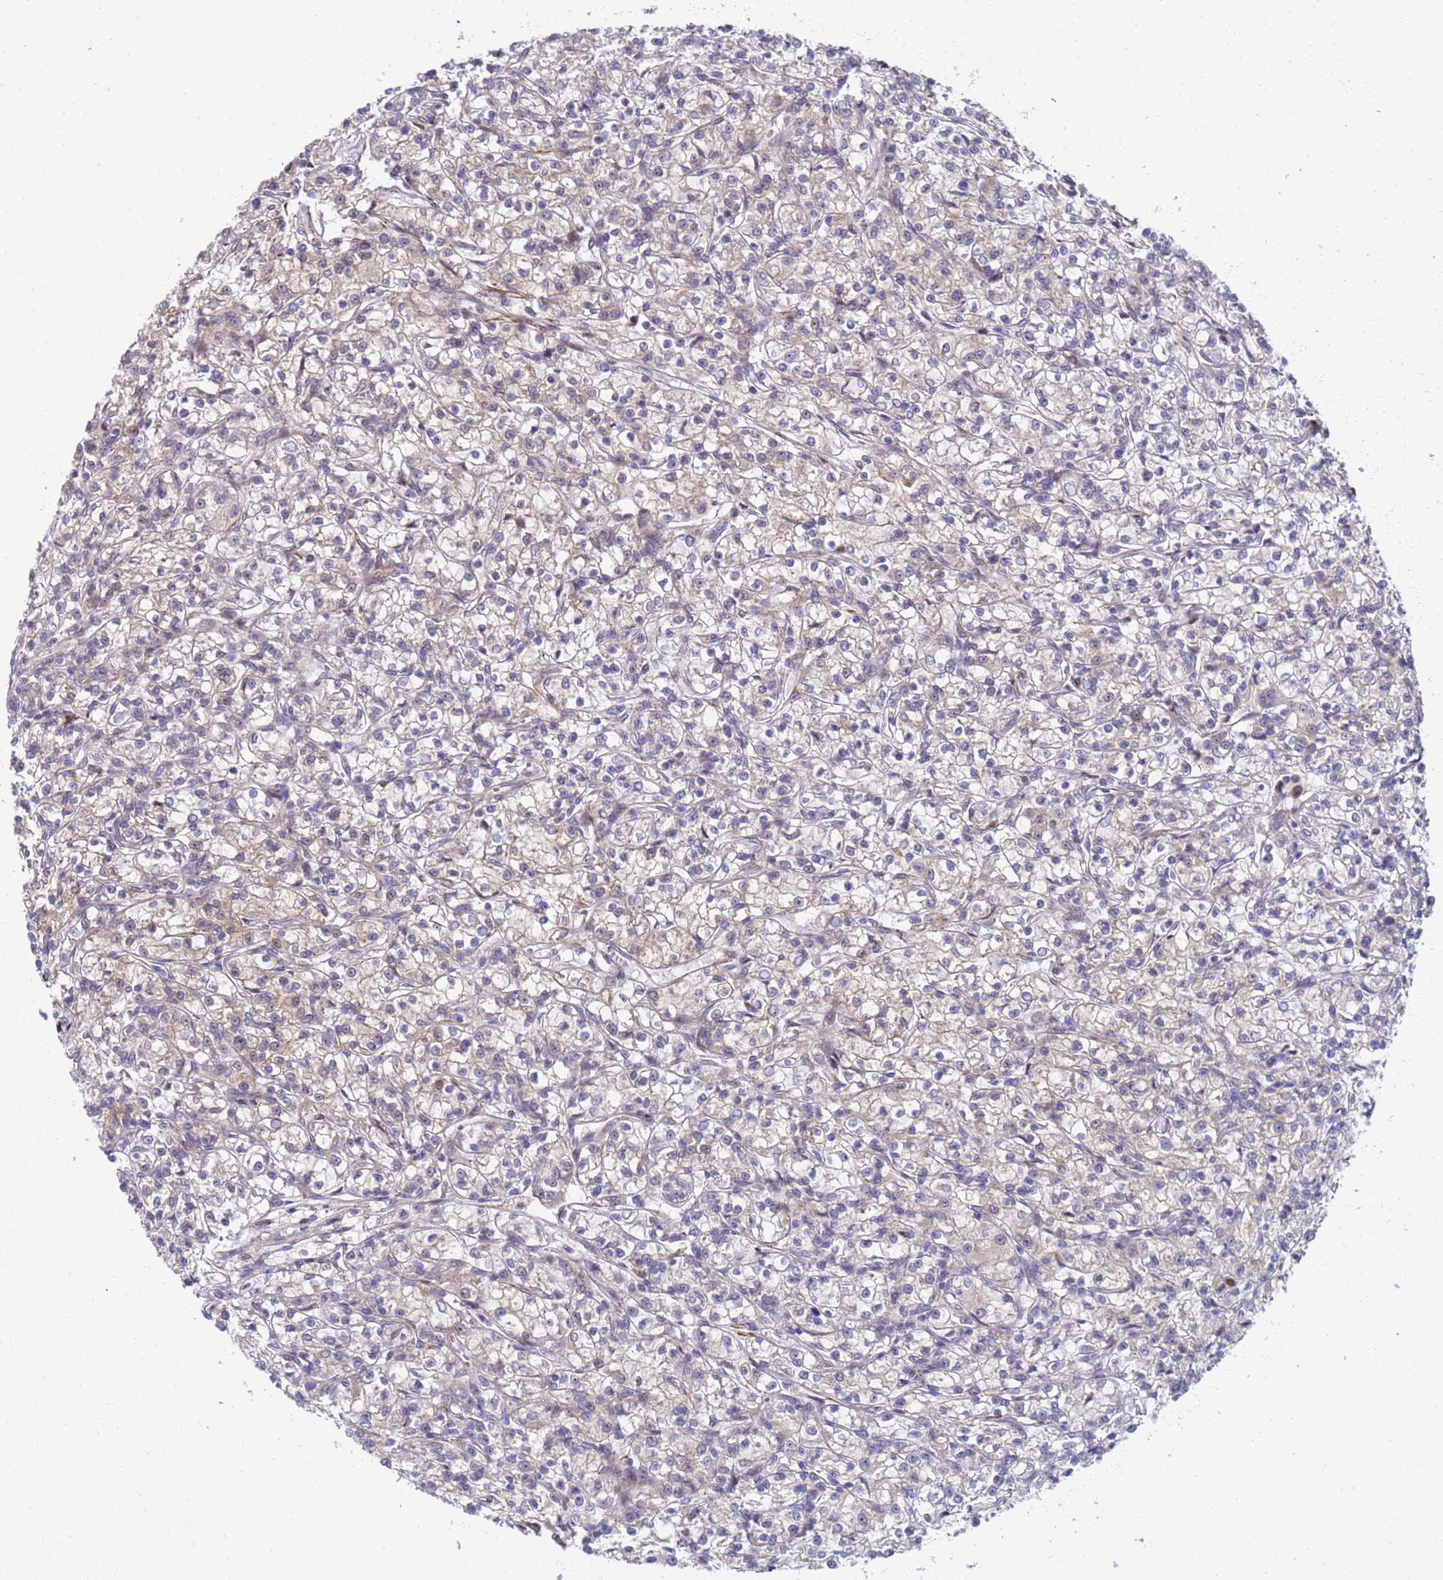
{"staining": {"intensity": "weak", "quantity": "25%-75%", "location": "cytoplasmic/membranous"}, "tissue": "renal cancer", "cell_type": "Tumor cells", "image_type": "cancer", "snomed": [{"axis": "morphology", "description": "Adenocarcinoma, NOS"}, {"axis": "topography", "description": "Kidney"}], "caption": "Approximately 25%-75% of tumor cells in renal cancer display weak cytoplasmic/membranous protein staining as visualized by brown immunohistochemical staining.", "gene": "ENOSF1", "patient": {"sex": "female", "age": 59}}